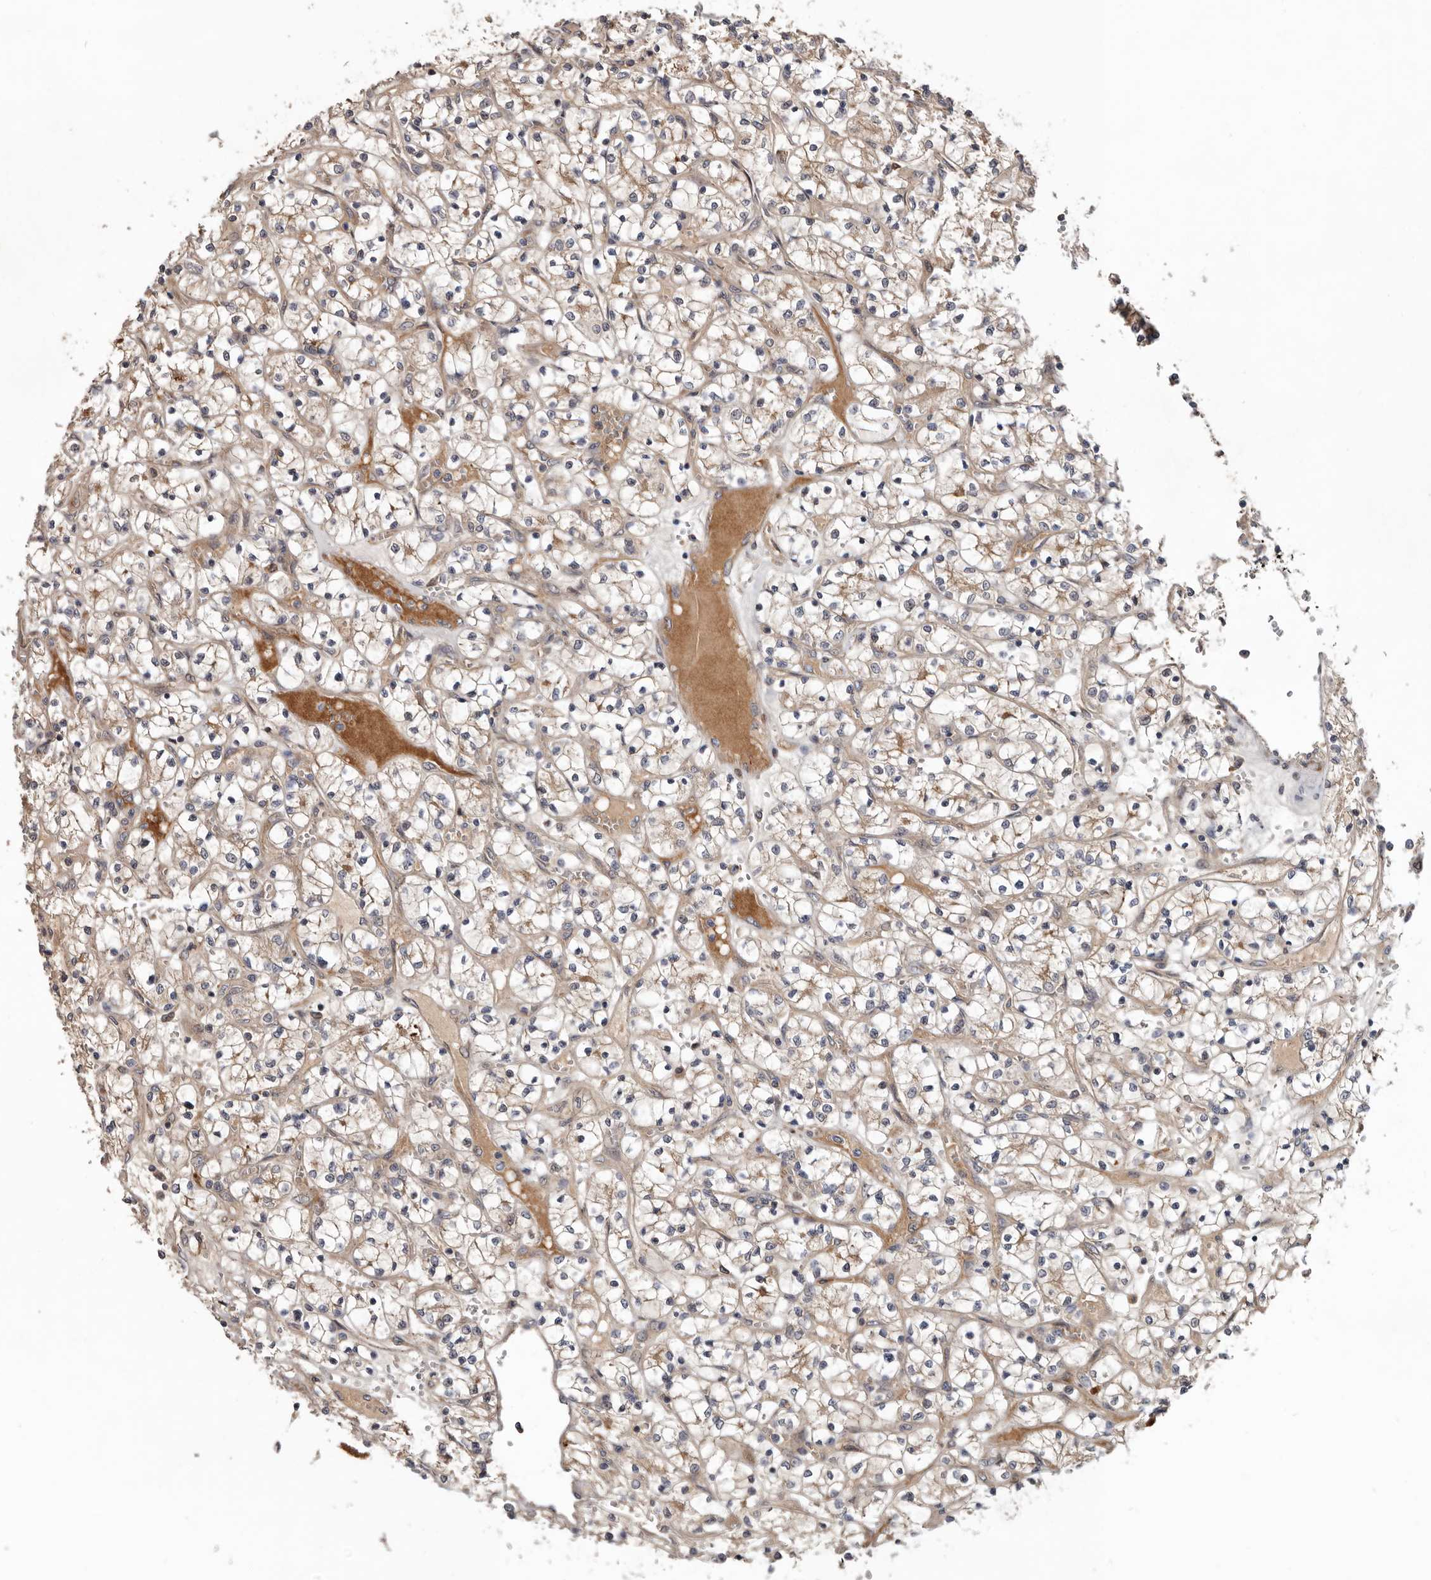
{"staining": {"intensity": "weak", "quantity": "25%-75%", "location": "cytoplasmic/membranous"}, "tissue": "renal cancer", "cell_type": "Tumor cells", "image_type": "cancer", "snomed": [{"axis": "morphology", "description": "Adenocarcinoma, NOS"}, {"axis": "topography", "description": "Kidney"}], "caption": "Immunohistochemical staining of renal cancer (adenocarcinoma) reveals low levels of weak cytoplasmic/membranous protein staining in approximately 25%-75% of tumor cells.", "gene": "WEE2", "patient": {"sex": "female", "age": 69}}